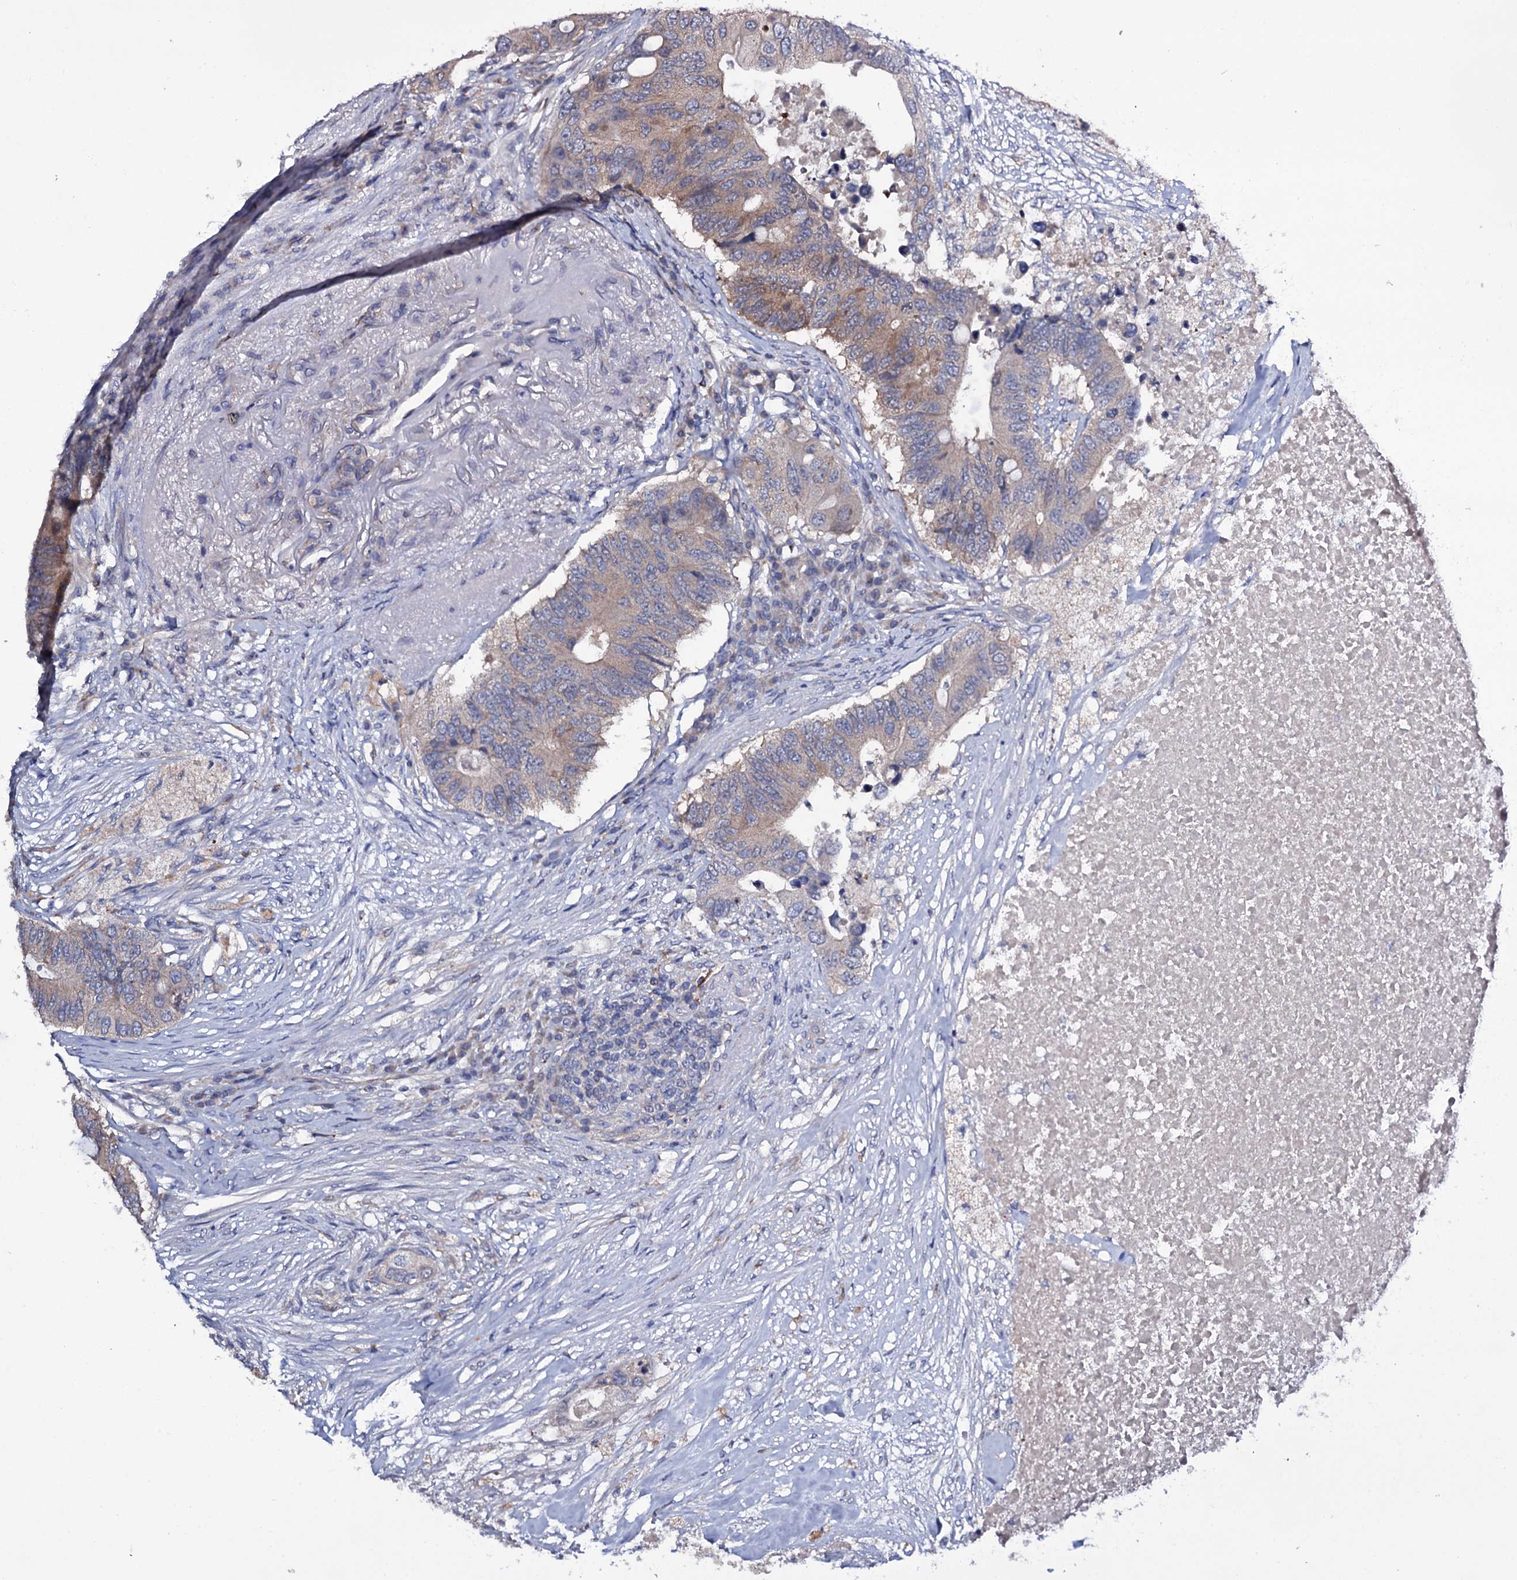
{"staining": {"intensity": "weak", "quantity": "25%-75%", "location": "cytoplasmic/membranous"}, "tissue": "colorectal cancer", "cell_type": "Tumor cells", "image_type": "cancer", "snomed": [{"axis": "morphology", "description": "Adenocarcinoma, NOS"}, {"axis": "topography", "description": "Colon"}], "caption": "A high-resolution micrograph shows immunohistochemistry (IHC) staining of colorectal adenocarcinoma, which exhibits weak cytoplasmic/membranous expression in about 25%-75% of tumor cells.", "gene": "BCL2L14", "patient": {"sex": "male", "age": 71}}